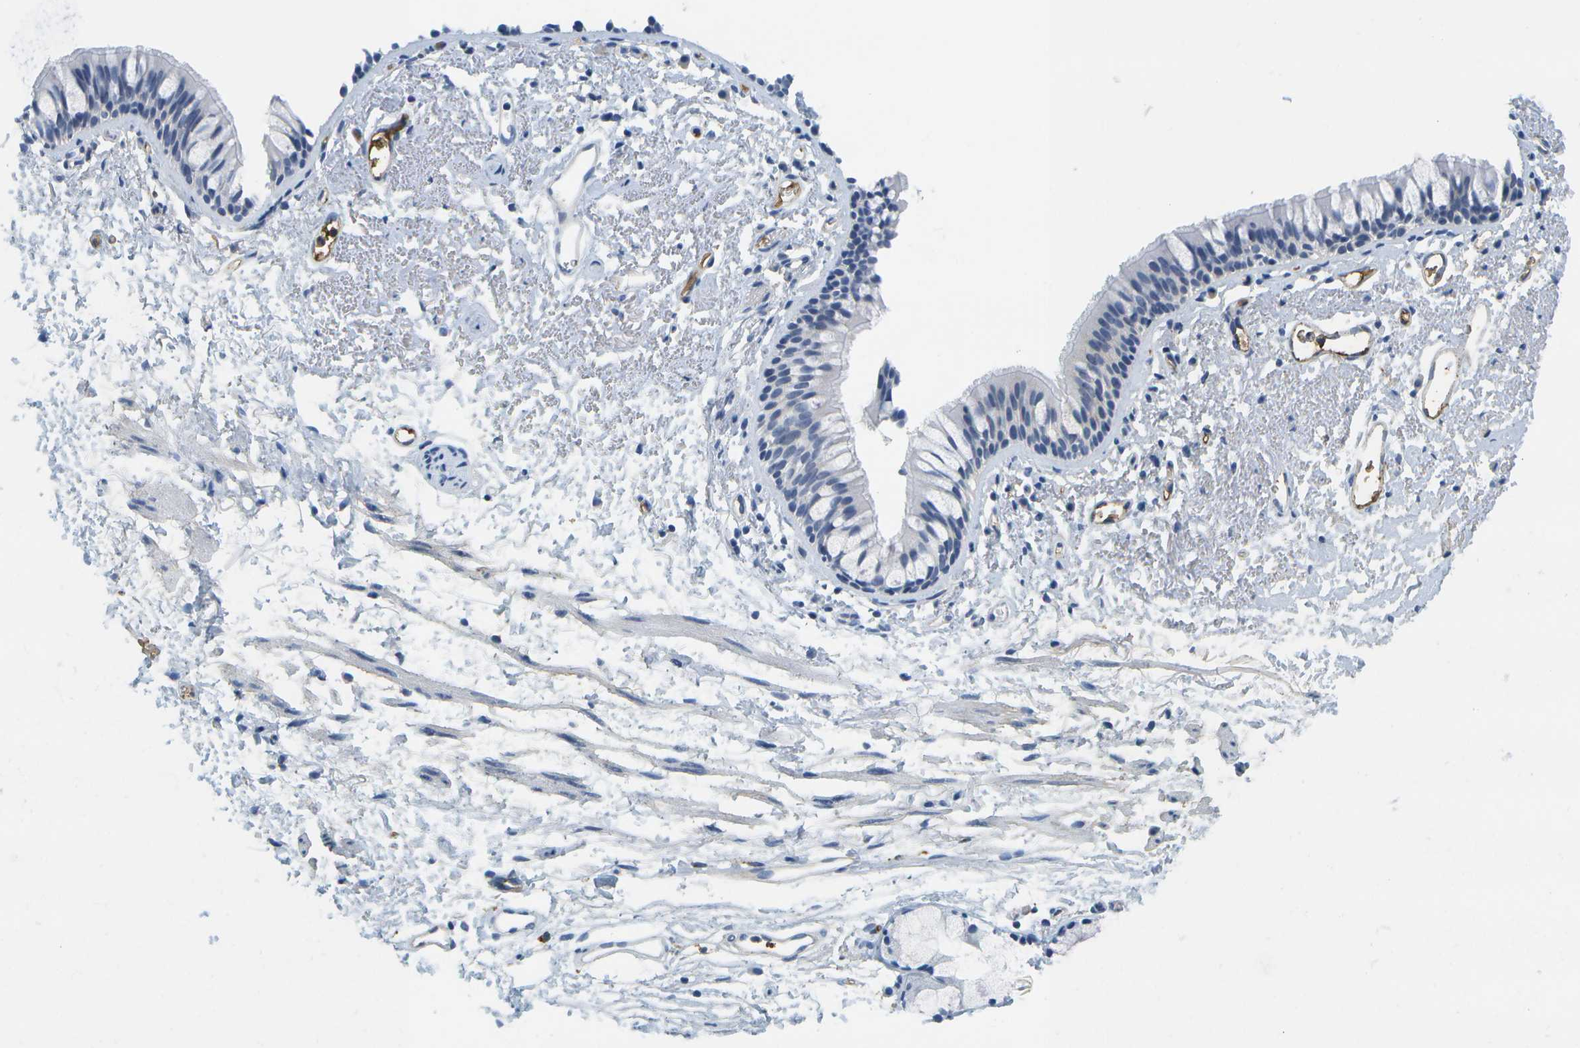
{"staining": {"intensity": "negative", "quantity": "none", "location": "none"}, "tissue": "adipose tissue", "cell_type": "Adipocytes", "image_type": "normal", "snomed": [{"axis": "morphology", "description": "Normal tissue, NOS"}, {"axis": "topography", "description": "Bronchus"}], "caption": "A photomicrograph of adipose tissue stained for a protein displays no brown staining in adipocytes.", "gene": "SERPINA1", "patient": {"sex": "female", "age": 73}}